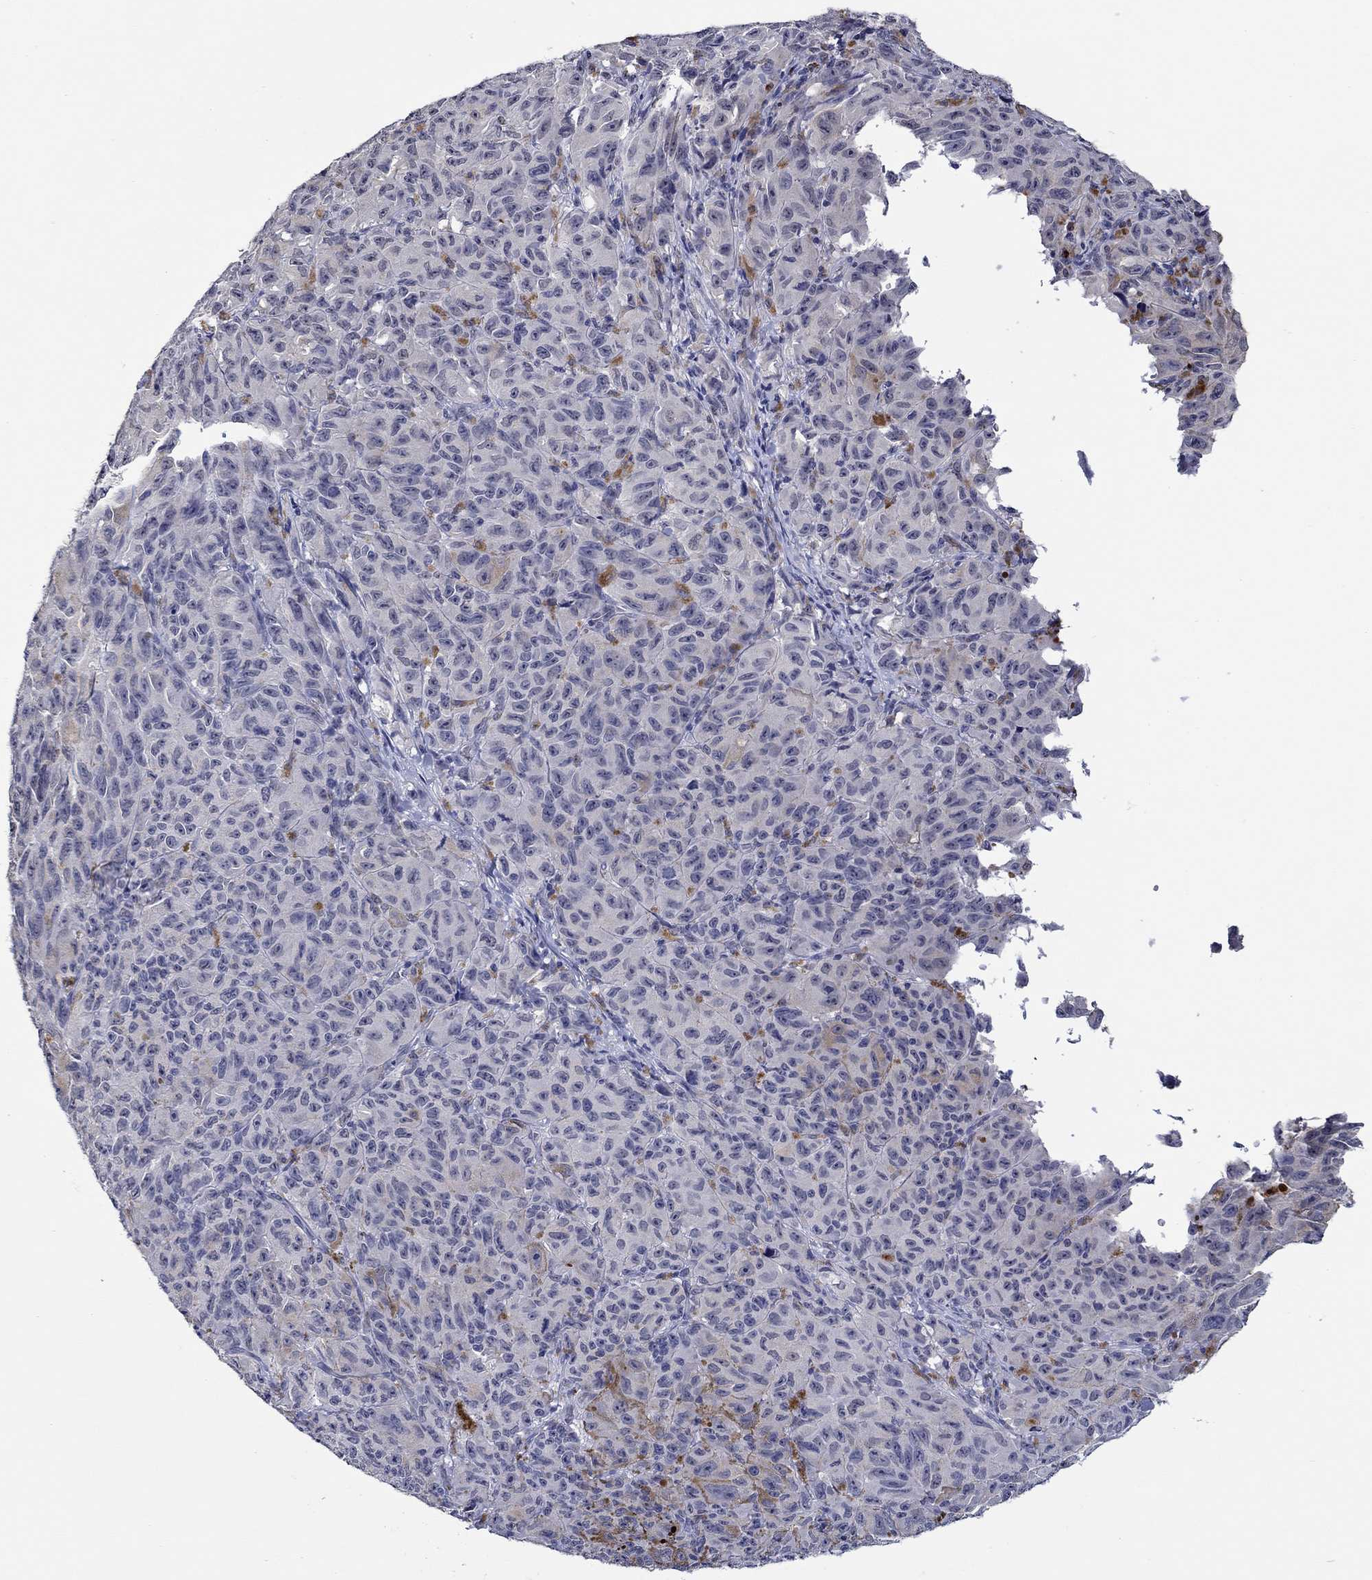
{"staining": {"intensity": "negative", "quantity": "none", "location": "none"}, "tissue": "melanoma", "cell_type": "Tumor cells", "image_type": "cancer", "snomed": [{"axis": "morphology", "description": "Malignant melanoma, NOS"}, {"axis": "topography", "description": "Vulva, labia, clitoris and Bartholin´s gland, NO"}], "caption": "Immunohistochemistry (IHC) of human malignant melanoma reveals no staining in tumor cells.", "gene": "GATA2", "patient": {"sex": "female", "age": 75}}